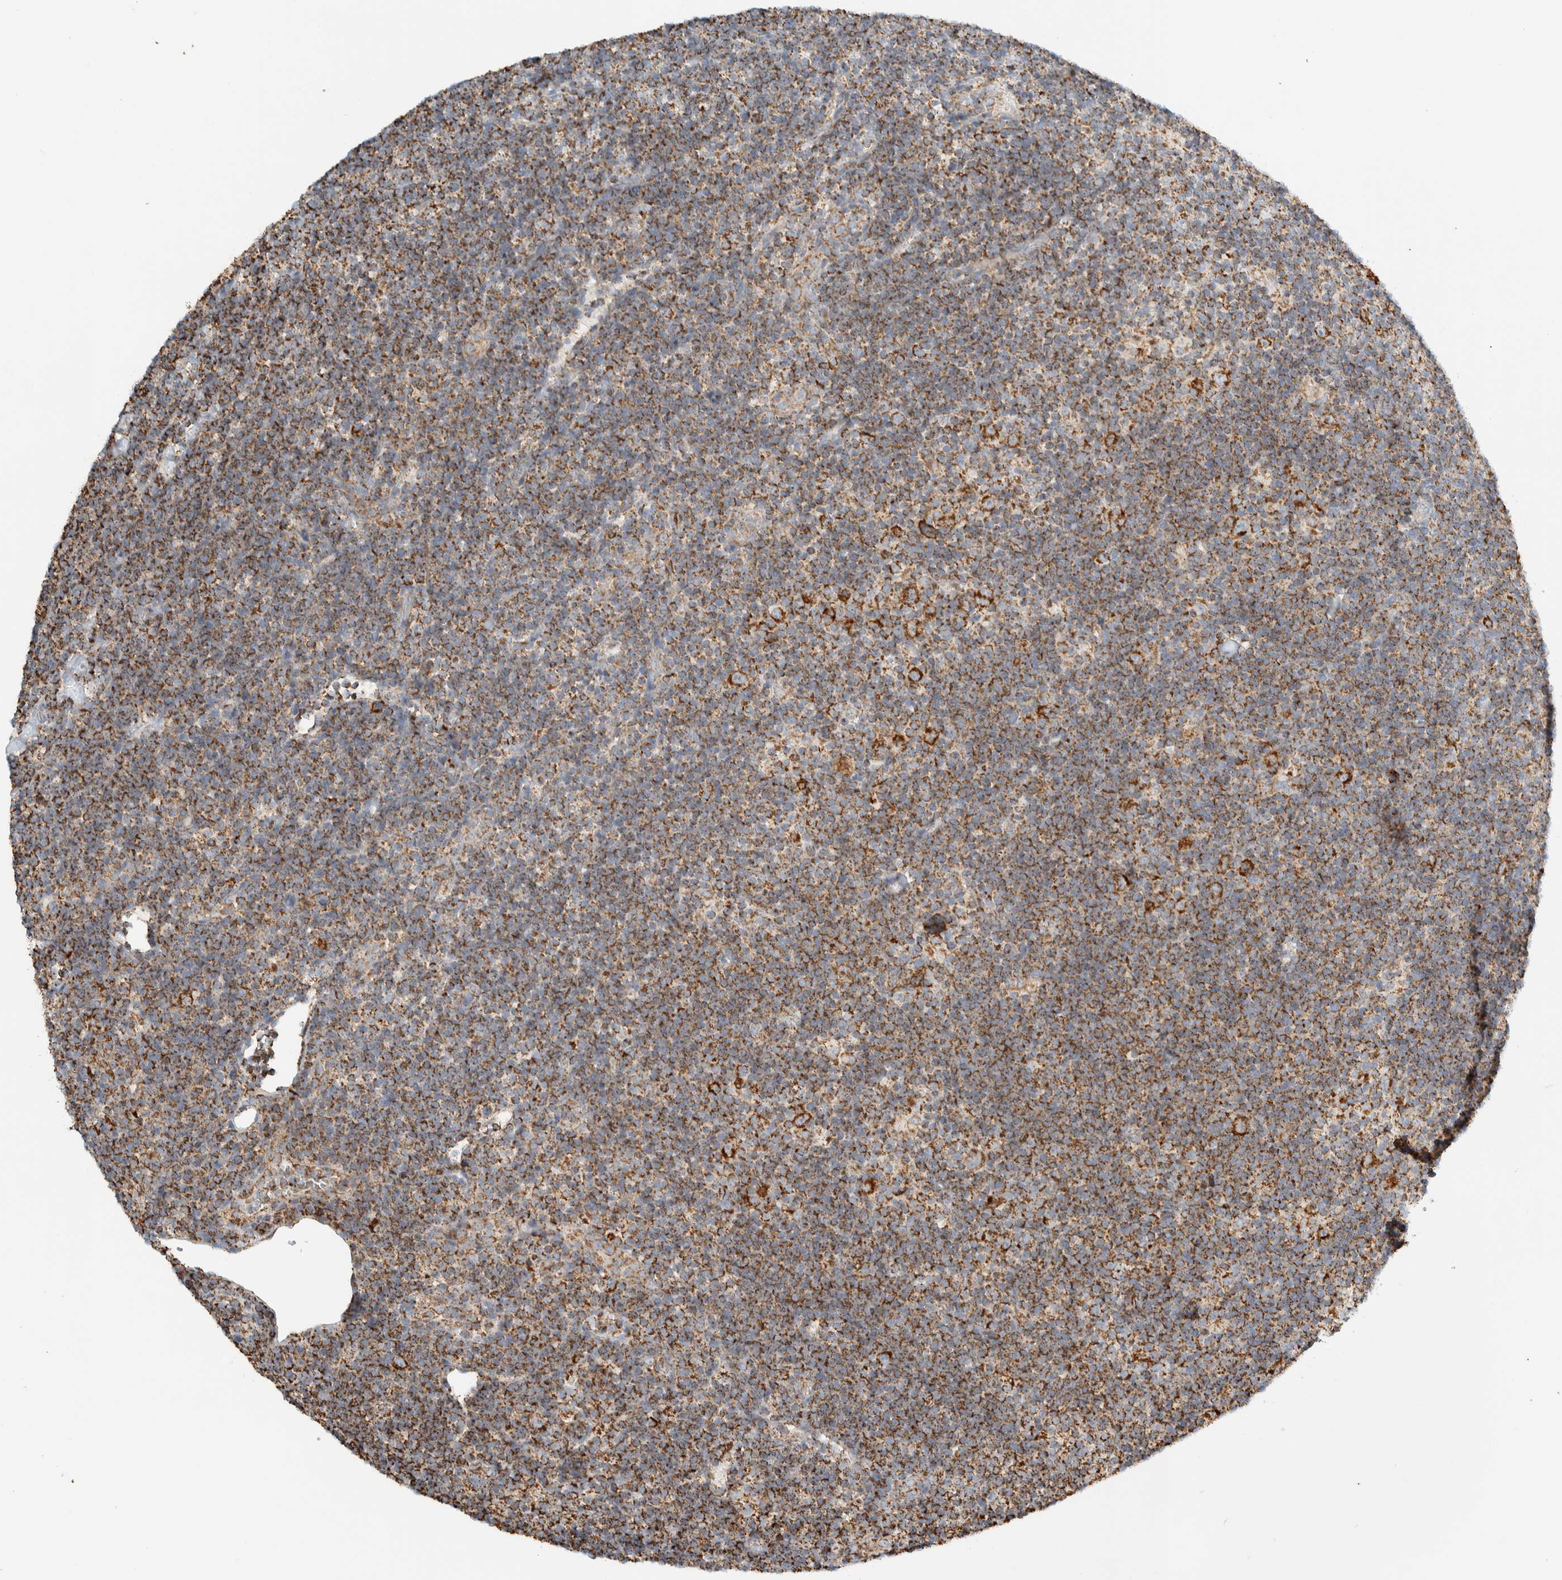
{"staining": {"intensity": "strong", "quantity": ">75%", "location": "cytoplasmic/membranous"}, "tissue": "lymphoma", "cell_type": "Tumor cells", "image_type": "cancer", "snomed": [{"axis": "morphology", "description": "Hodgkin's disease, NOS"}, {"axis": "topography", "description": "Lymph node"}], "caption": "Brown immunohistochemical staining in human Hodgkin's disease demonstrates strong cytoplasmic/membranous expression in about >75% of tumor cells. The staining is performed using DAB (3,3'-diaminobenzidine) brown chromogen to label protein expression. The nuclei are counter-stained blue using hematoxylin.", "gene": "ZNF454", "patient": {"sex": "female", "age": 57}}